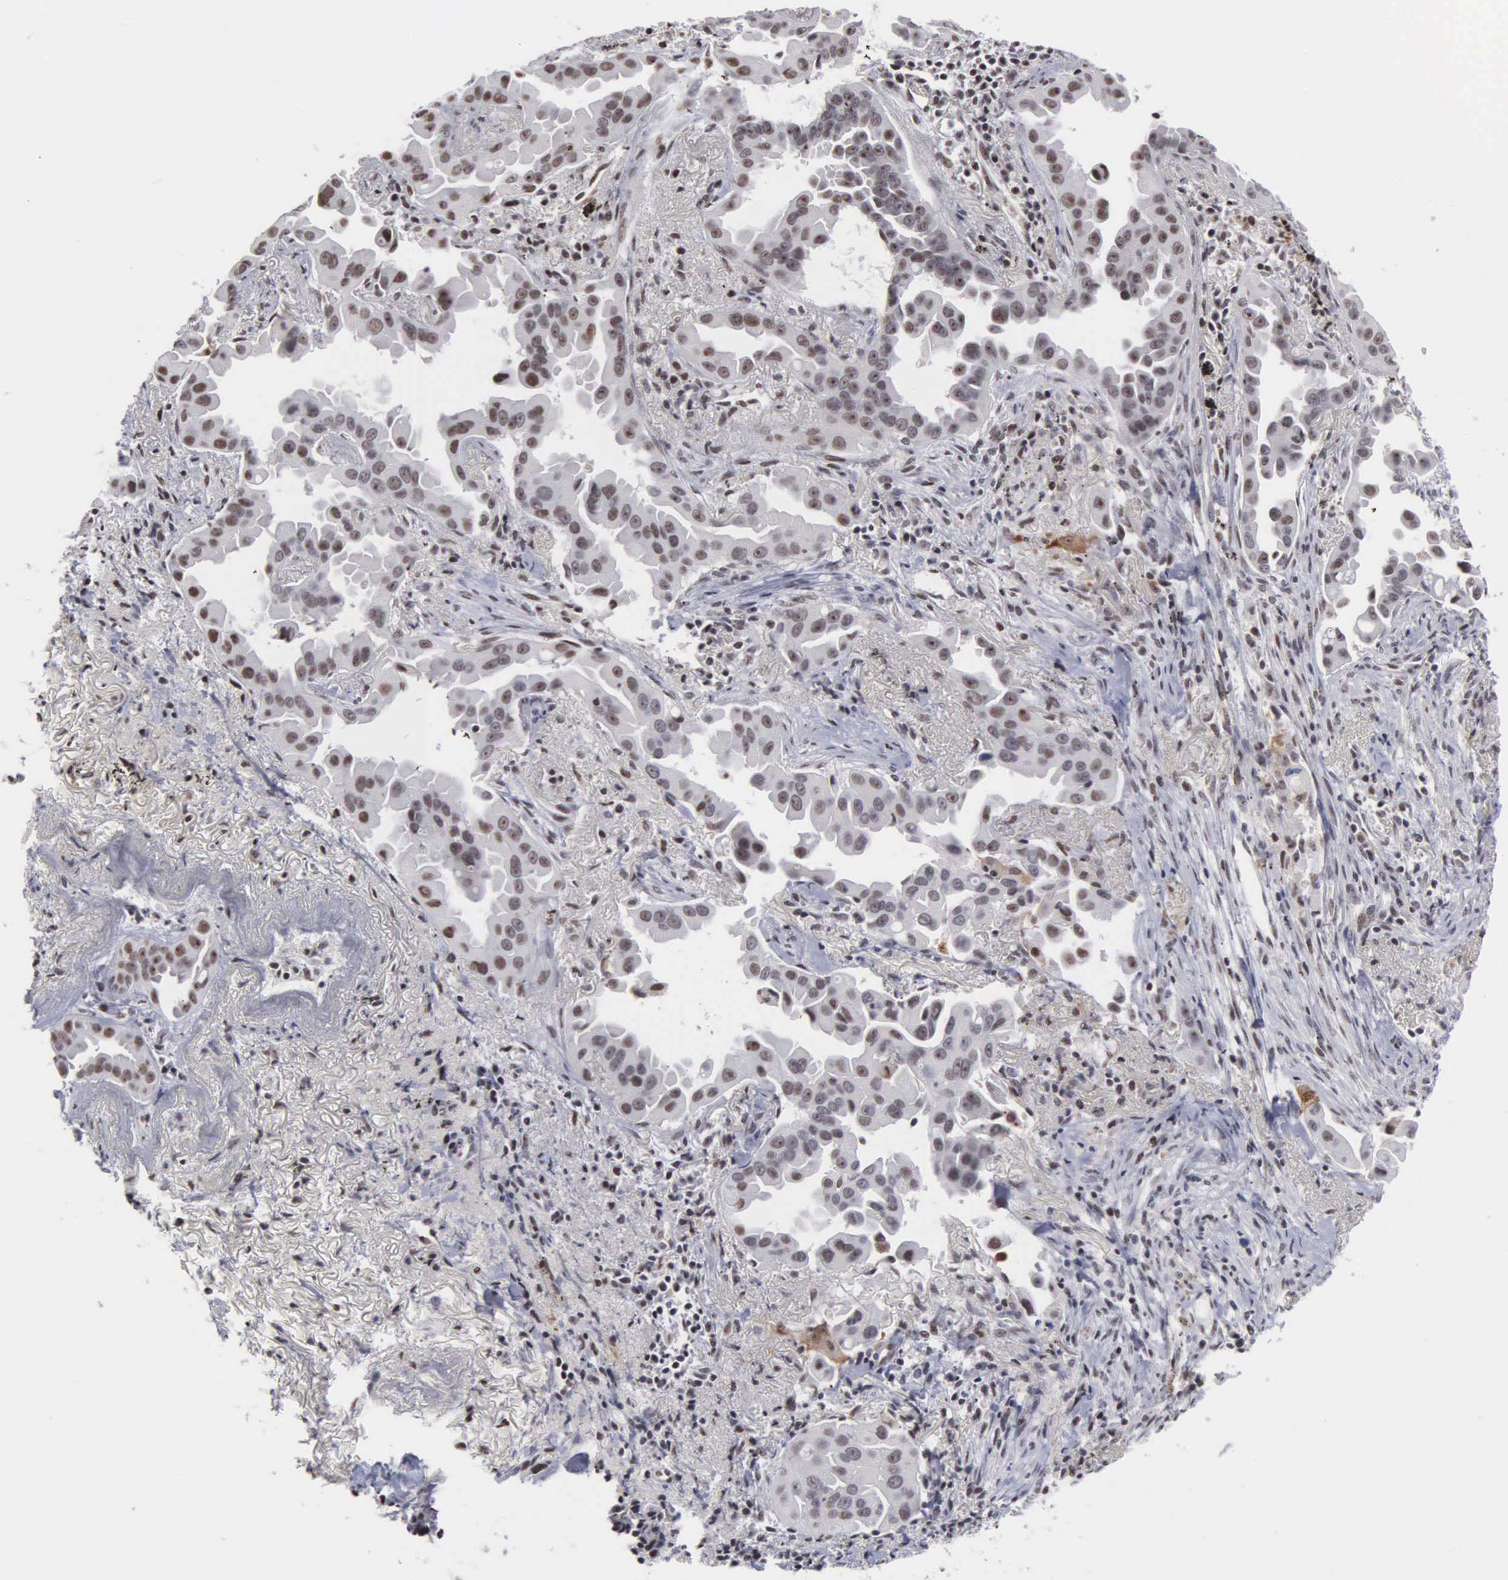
{"staining": {"intensity": "weak", "quantity": "25%-75%", "location": "nuclear"}, "tissue": "lung cancer", "cell_type": "Tumor cells", "image_type": "cancer", "snomed": [{"axis": "morphology", "description": "Adenocarcinoma, NOS"}, {"axis": "topography", "description": "Lung"}], "caption": "The histopathology image shows a brown stain indicating the presence of a protein in the nuclear of tumor cells in lung cancer.", "gene": "KIAA0586", "patient": {"sex": "male", "age": 68}}